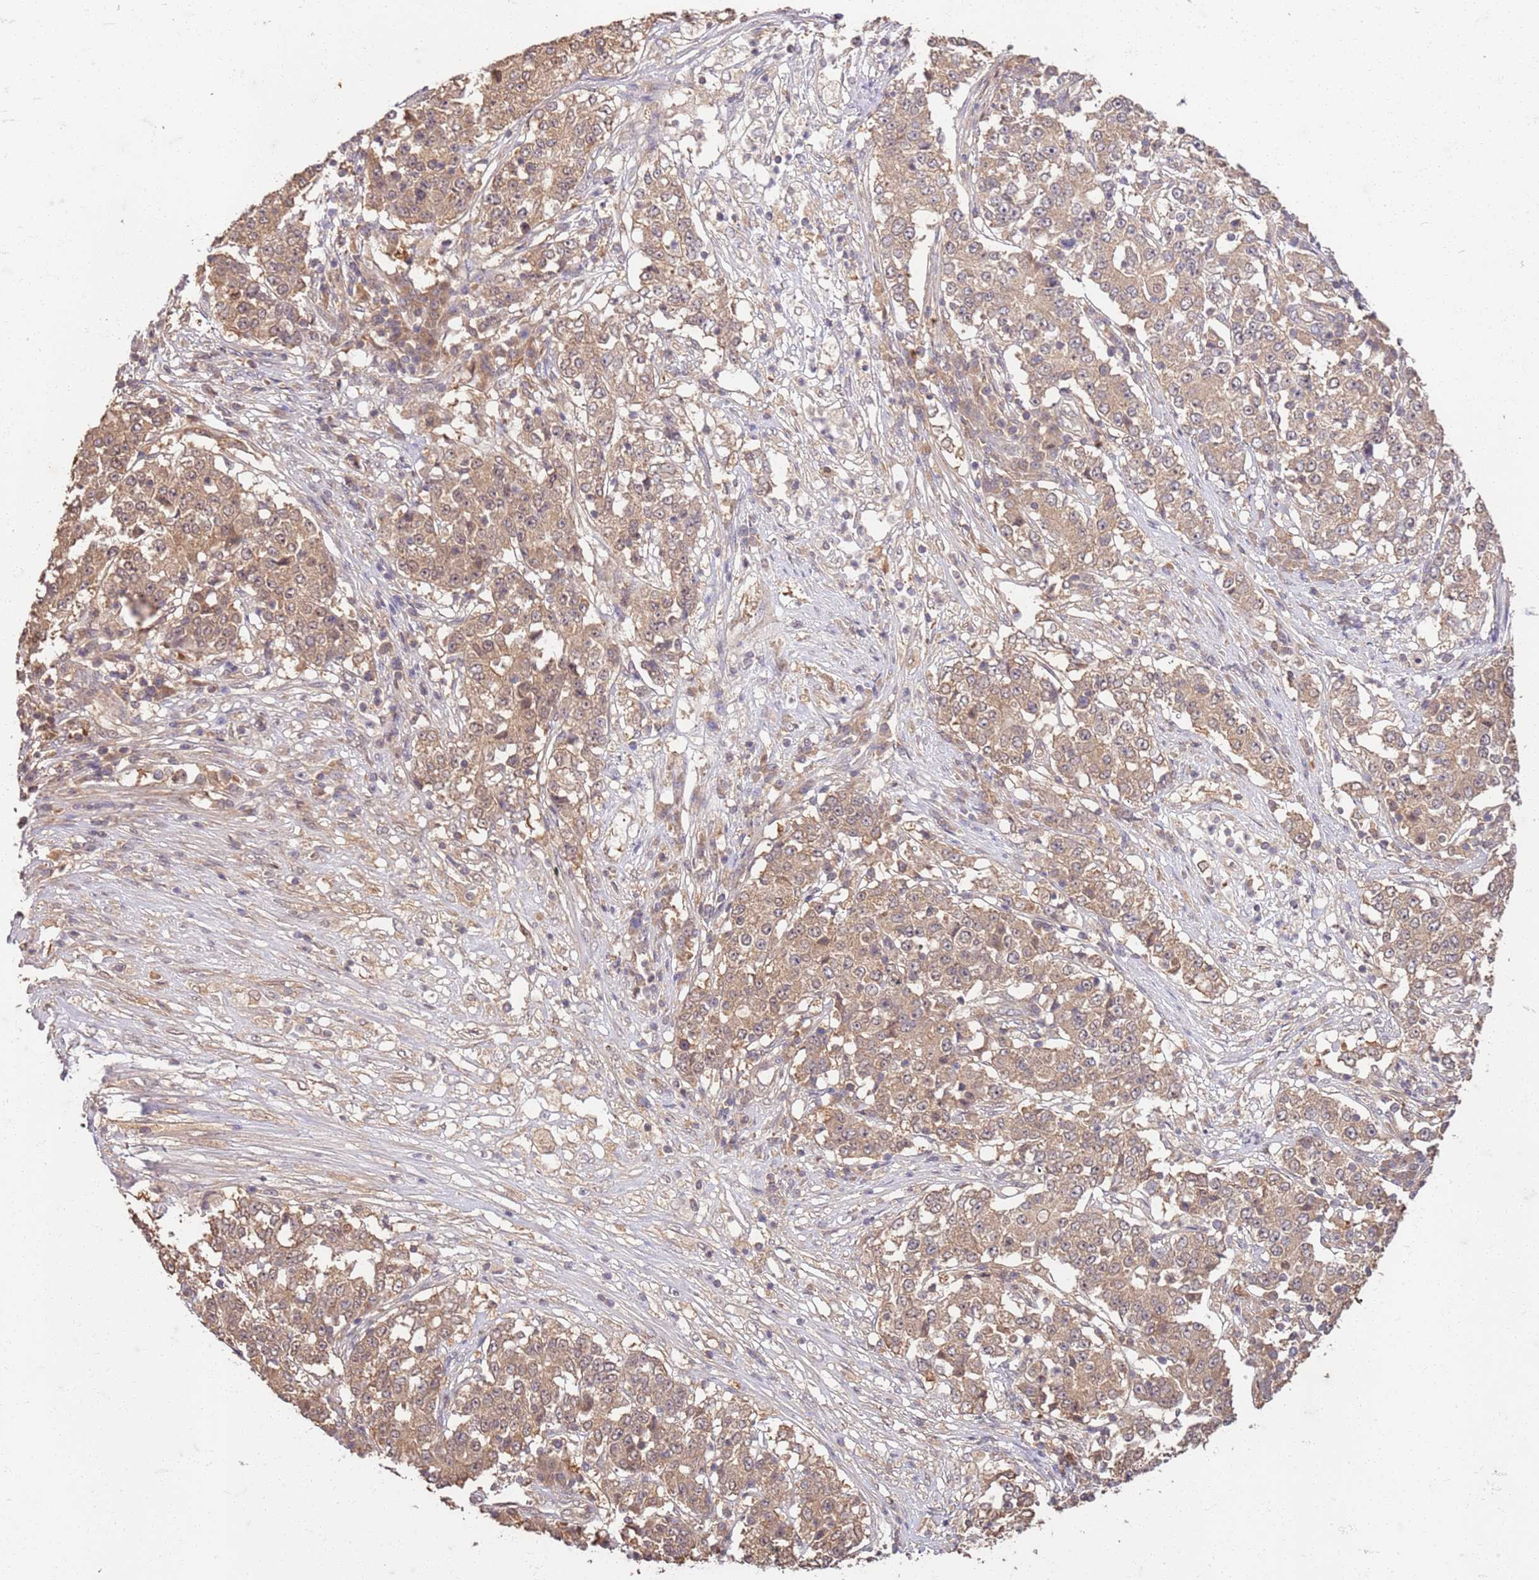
{"staining": {"intensity": "moderate", "quantity": ">75%", "location": "cytoplasmic/membranous"}, "tissue": "stomach cancer", "cell_type": "Tumor cells", "image_type": "cancer", "snomed": [{"axis": "morphology", "description": "Adenocarcinoma, NOS"}, {"axis": "topography", "description": "Stomach"}], "caption": "Human stomach cancer (adenocarcinoma) stained with a protein marker shows moderate staining in tumor cells.", "gene": "UBE3A", "patient": {"sex": "male", "age": 59}}